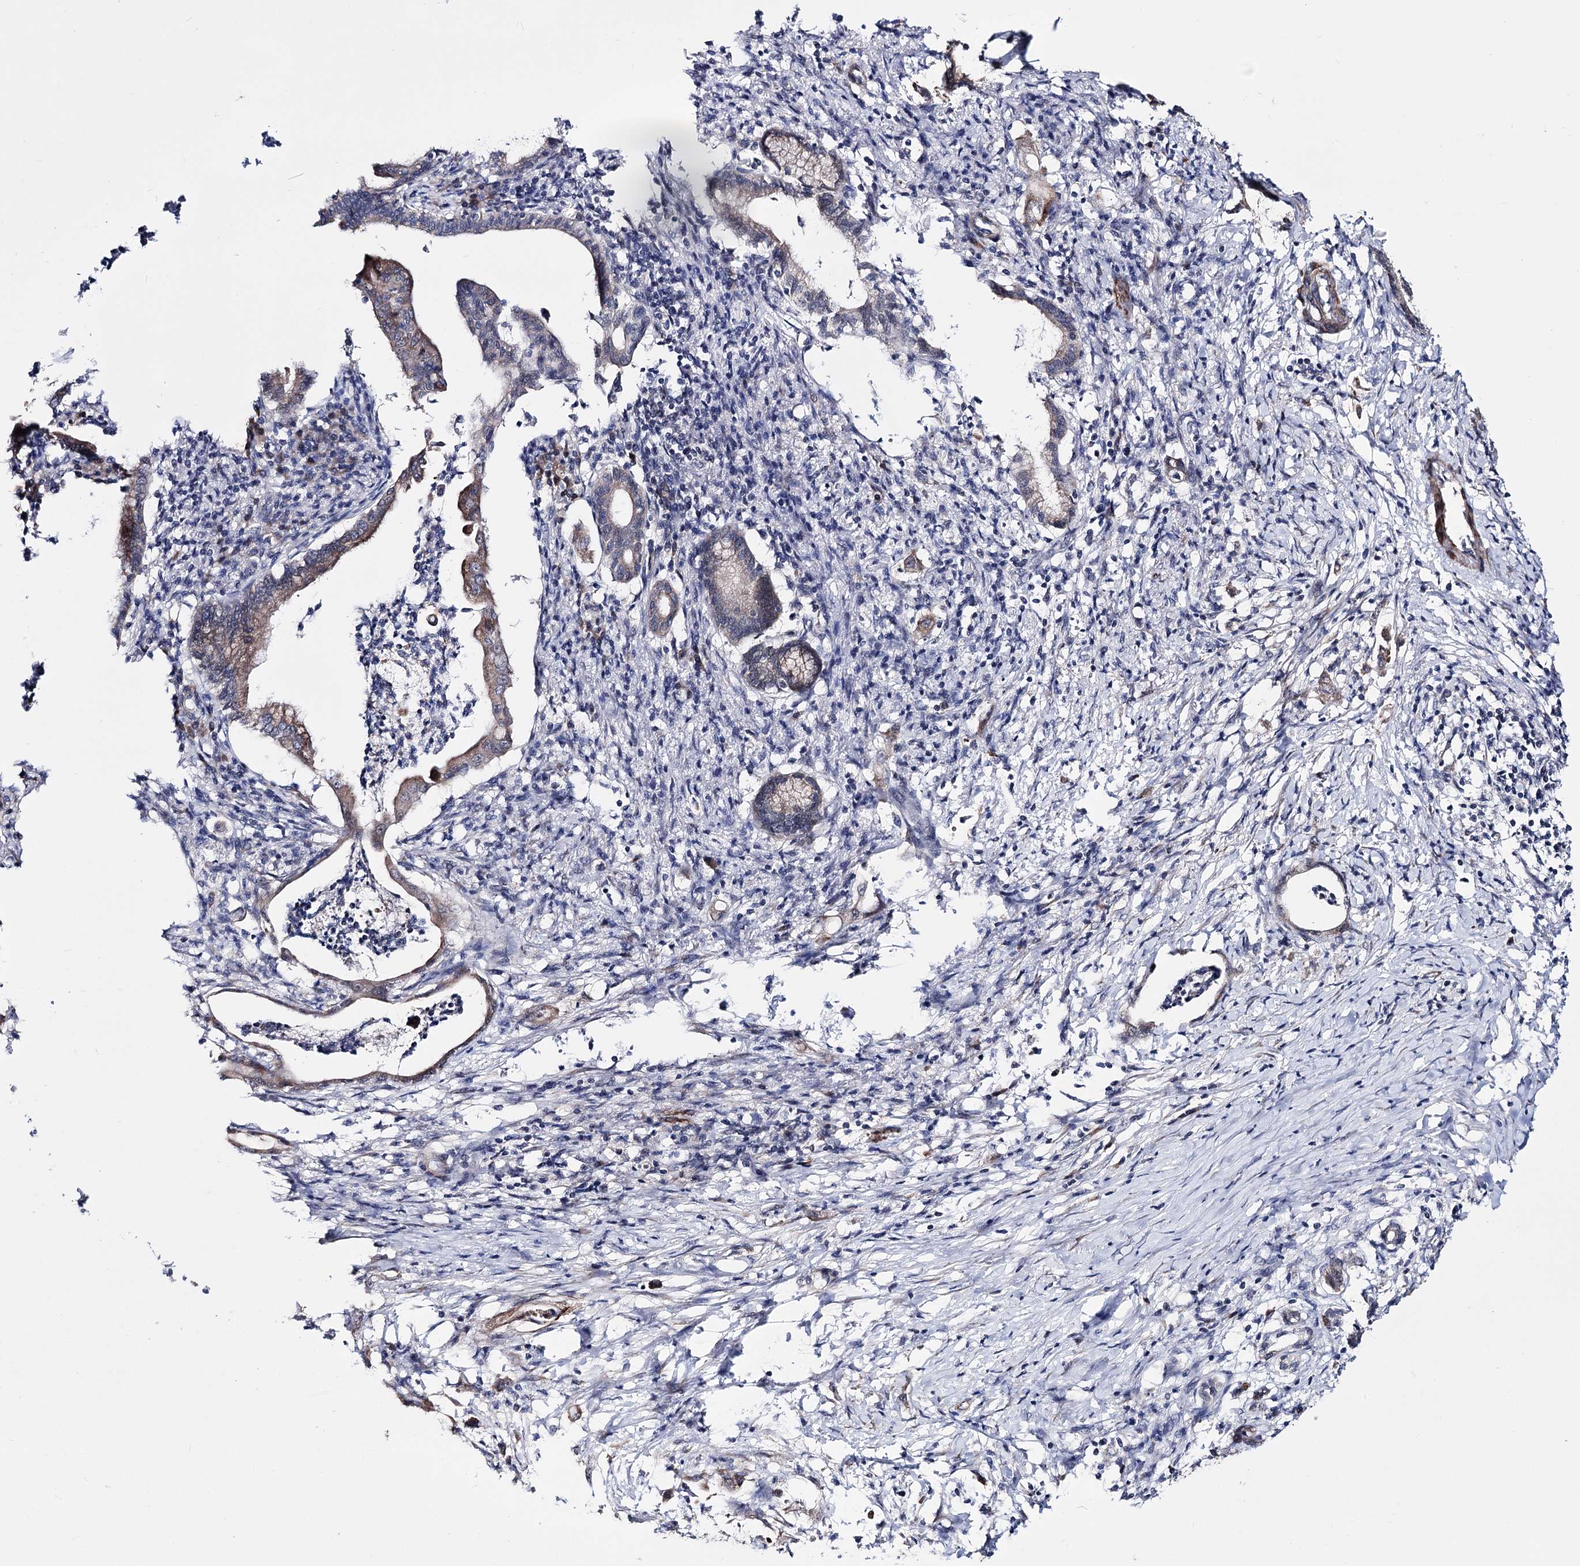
{"staining": {"intensity": "weak", "quantity": "25%-75%", "location": "cytoplasmic/membranous"}, "tissue": "pancreatic cancer", "cell_type": "Tumor cells", "image_type": "cancer", "snomed": [{"axis": "morphology", "description": "Adenocarcinoma, NOS"}, {"axis": "topography", "description": "Pancreas"}], "caption": "DAB (3,3'-diaminobenzidine) immunohistochemical staining of pancreatic cancer (adenocarcinoma) reveals weak cytoplasmic/membranous protein positivity in about 25%-75% of tumor cells.", "gene": "PPRC1", "patient": {"sex": "female", "age": 55}}